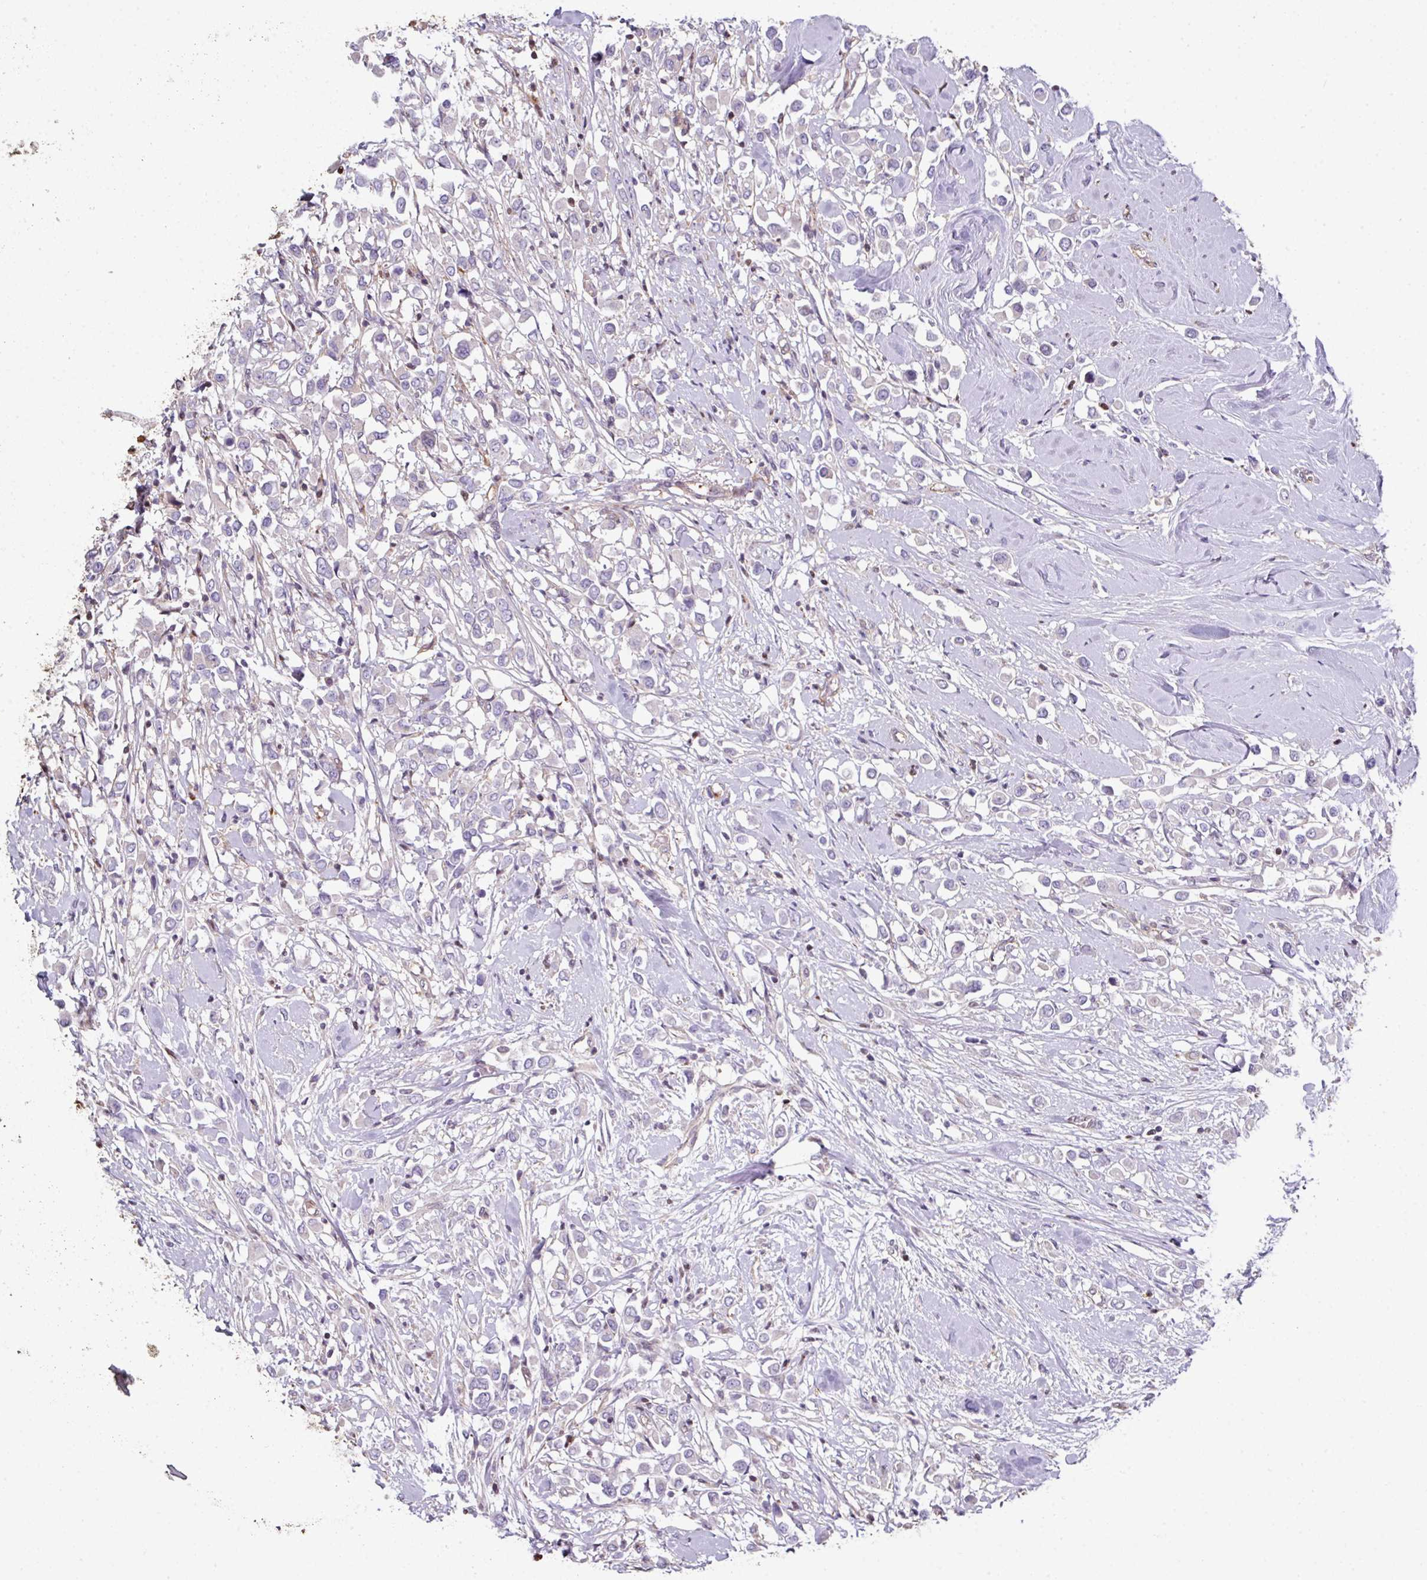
{"staining": {"intensity": "negative", "quantity": "none", "location": "none"}, "tissue": "breast cancer", "cell_type": "Tumor cells", "image_type": "cancer", "snomed": [{"axis": "morphology", "description": "Duct carcinoma"}, {"axis": "topography", "description": "Breast"}], "caption": "Tumor cells are negative for brown protein staining in breast cancer.", "gene": "ANO9", "patient": {"sex": "female", "age": 61}}